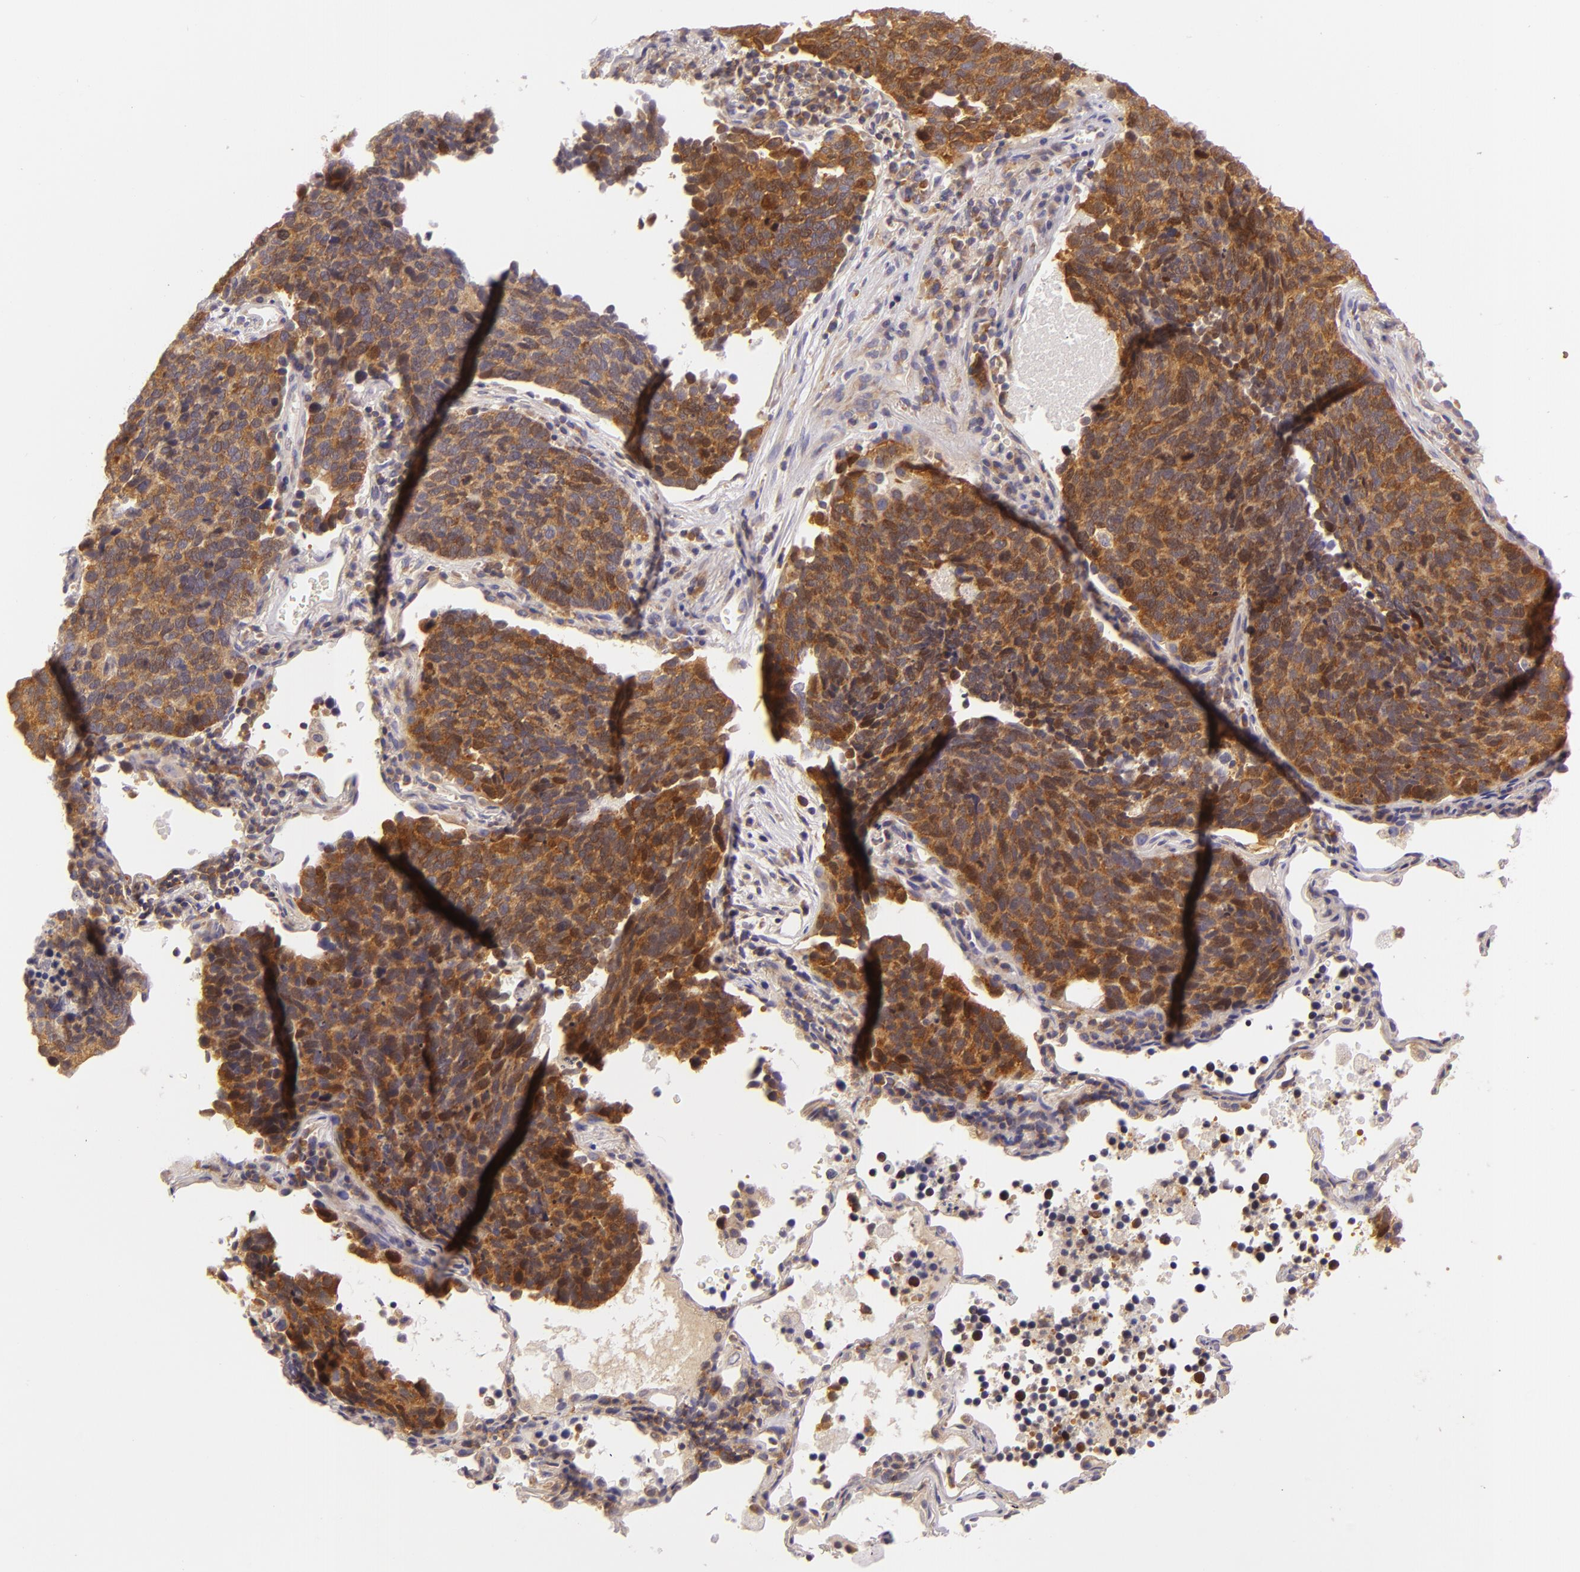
{"staining": {"intensity": "strong", "quantity": ">75%", "location": "cytoplasmic/membranous"}, "tissue": "lung cancer", "cell_type": "Tumor cells", "image_type": "cancer", "snomed": [{"axis": "morphology", "description": "Neoplasm, malignant, NOS"}, {"axis": "topography", "description": "Lung"}], "caption": "Tumor cells reveal high levels of strong cytoplasmic/membranous expression in approximately >75% of cells in malignant neoplasm (lung). Nuclei are stained in blue.", "gene": "UPF3B", "patient": {"sex": "female", "age": 75}}